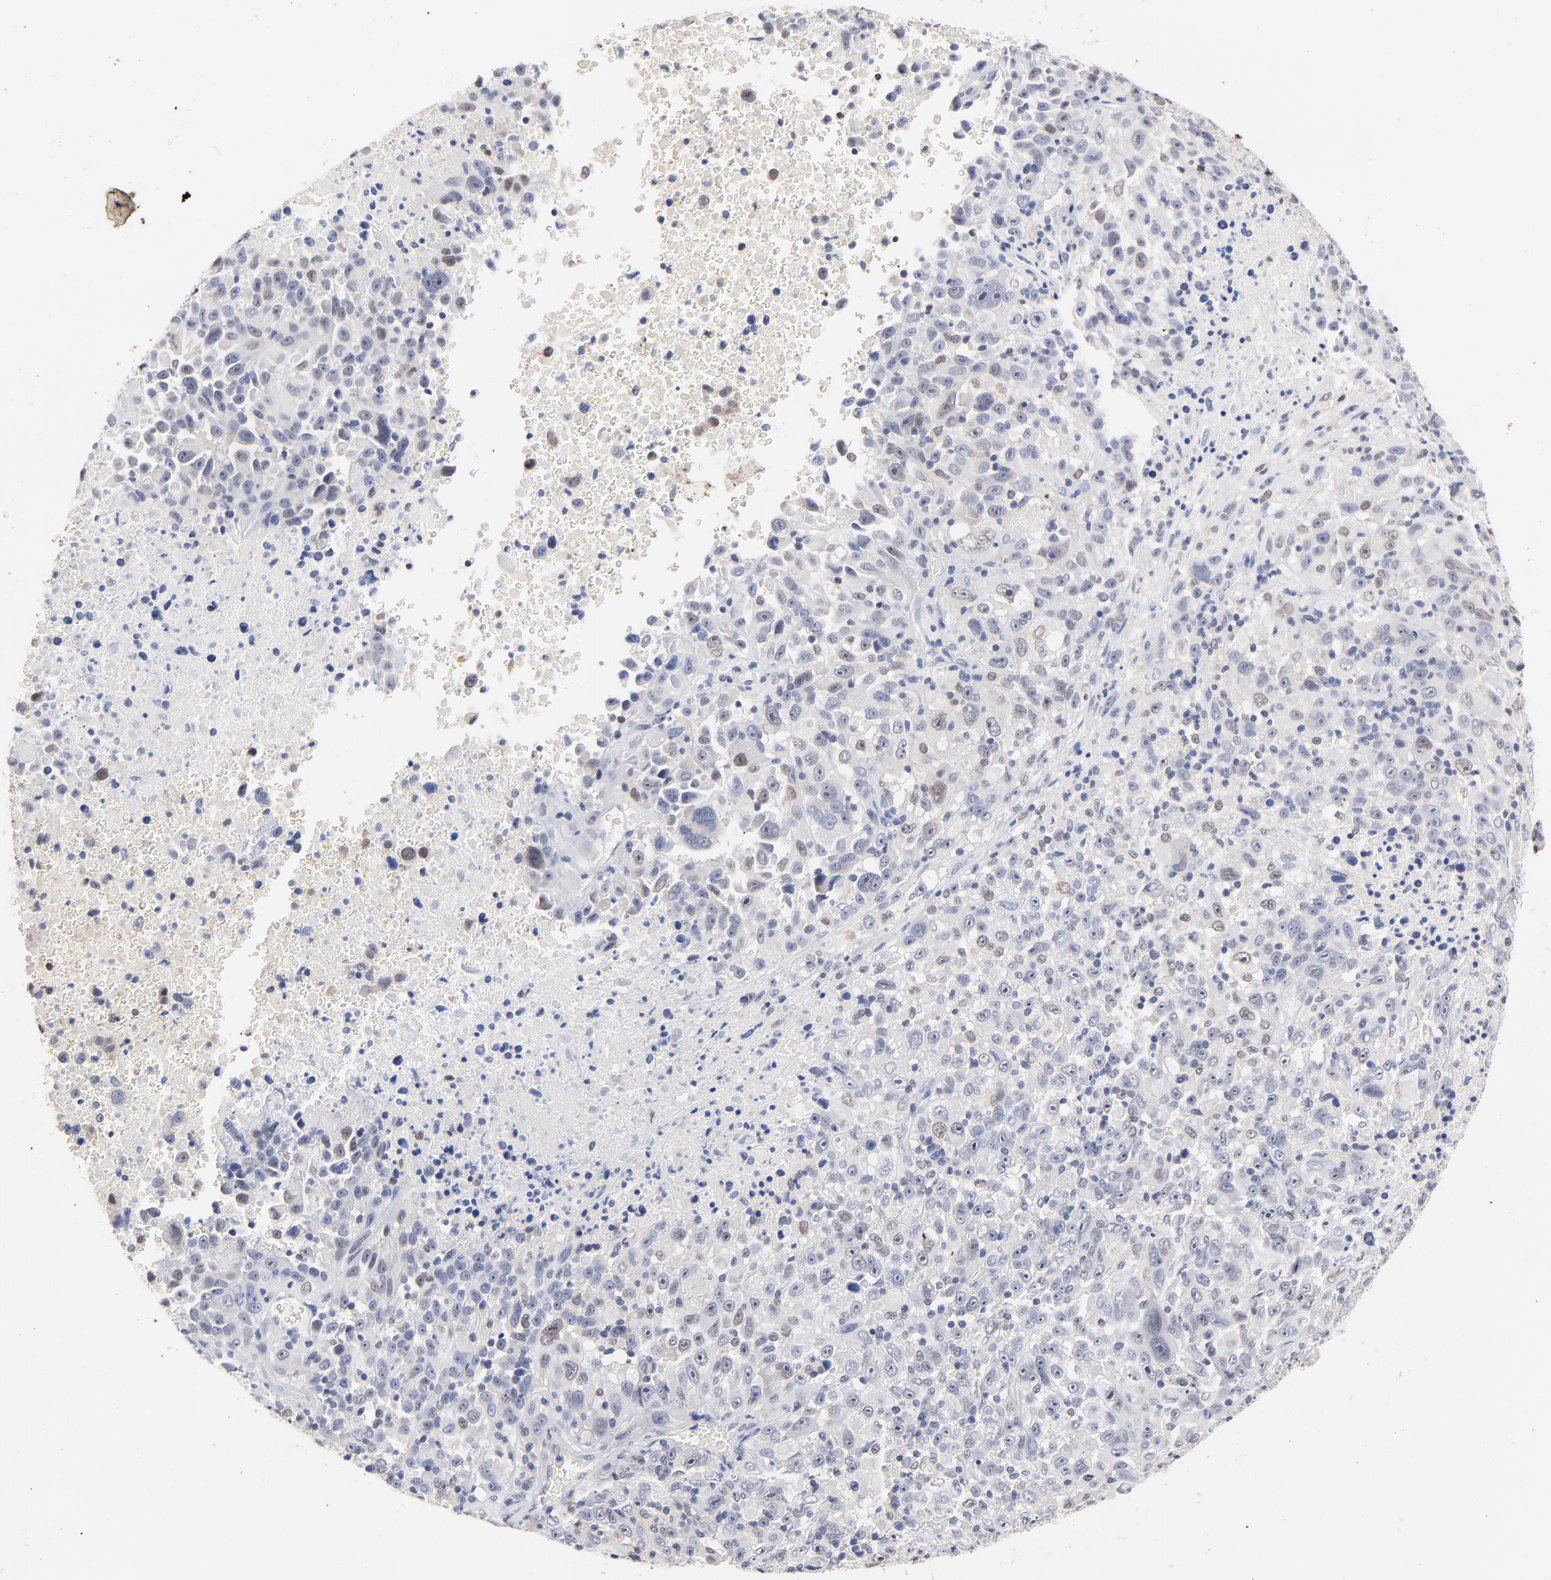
{"staining": {"intensity": "weak", "quantity": "25%-75%", "location": "nuclear"}, "tissue": "melanoma", "cell_type": "Tumor cells", "image_type": "cancer", "snomed": [{"axis": "morphology", "description": "Malignant melanoma, Metastatic site"}, {"axis": "topography", "description": "Cerebral cortex"}], "caption": "Weak nuclear protein expression is identified in approximately 25%-75% of tumor cells in malignant melanoma (metastatic site).", "gene": "AADAC", "patient": {"sex": "female", "age": 52}}